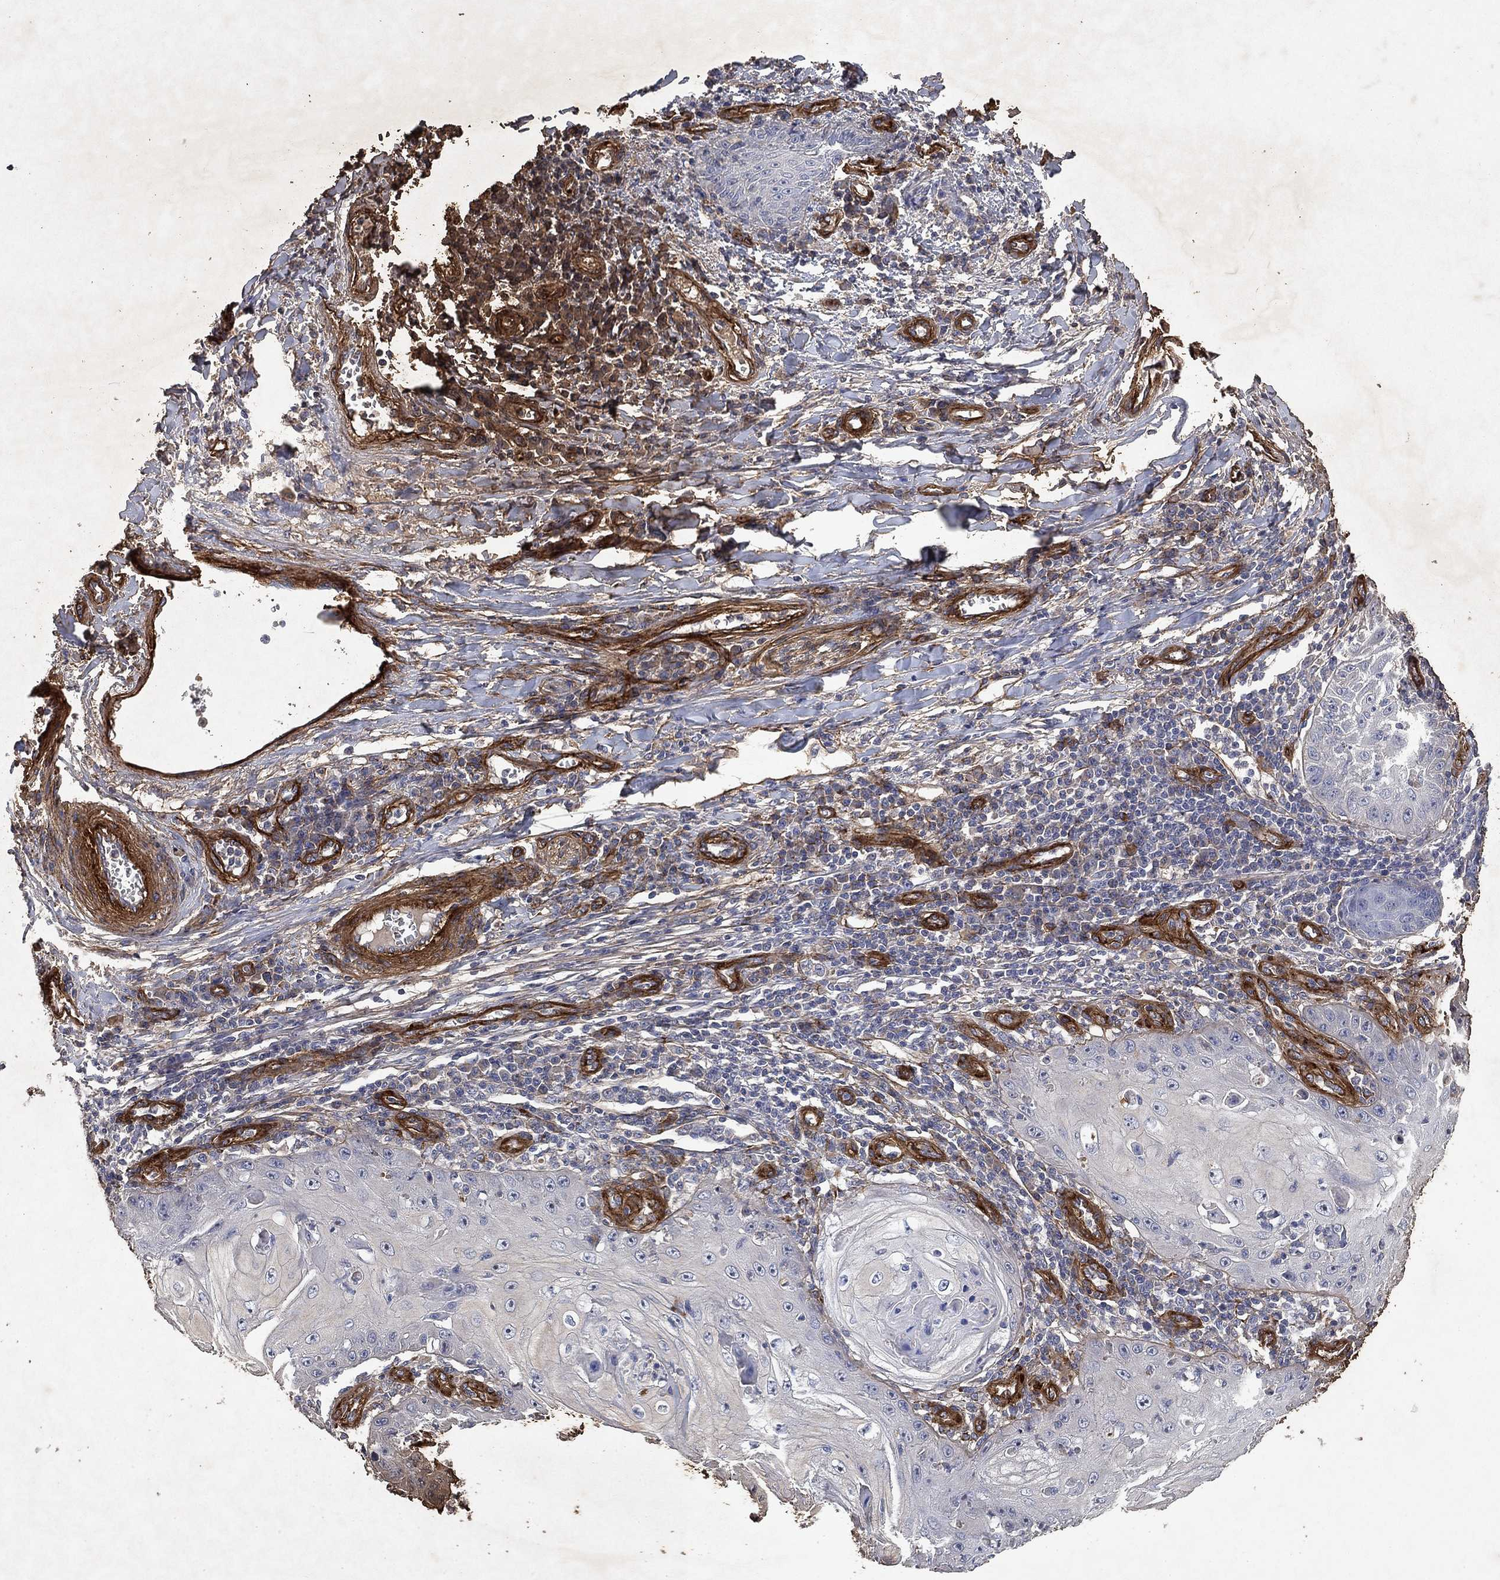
{"staining": {"intensity": "negative", "quantity": "none", "location": "none"}, "tissue": "skin cancer", "cell_type": "Tumor cells", "image_type": "cancer", "snomed": [{"axis": "morphology", "description": "Squamous cell carcinoma, NOS"}, {"axis": "topography", "description": "Skin"}], "caption": "The histopathology image exhibits no significant staining in tumor cells of squamous cell carcinoma (skin).", "gene": "COL4A2", "patient": {"sex": "male", "age": 70}}